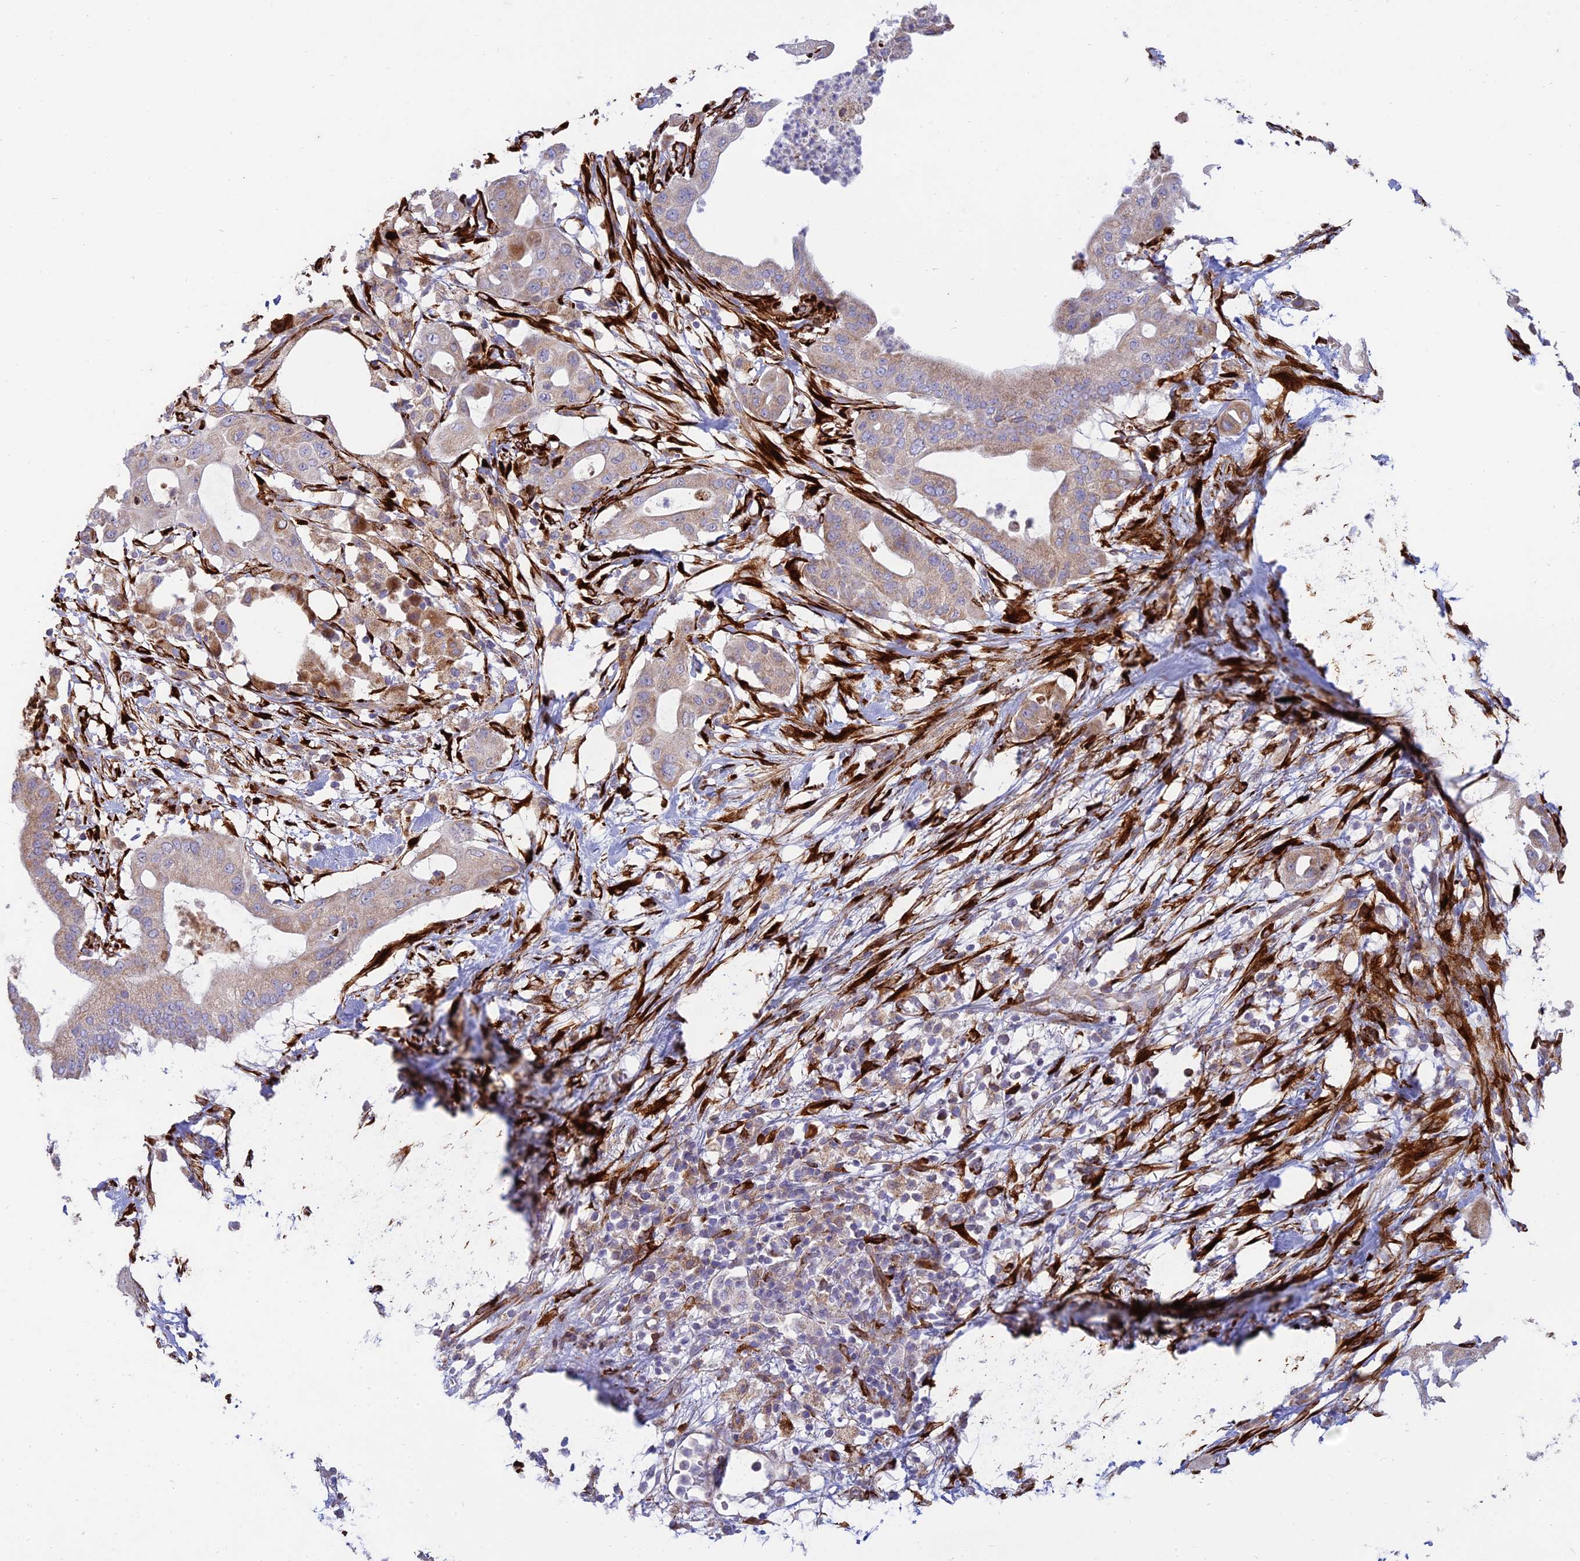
{"staining": {"intensity": "weak", "quantity": "25%-75%", "location": "cytoplasmic/membranous"}, "tissue": "pancreatic cancer", "cell_type": "Tumor cells", "image_type": "cancer", "snomed": [{"axis": "morphology", "description": "Adenocarcinoma, NOS"}, {"axis": "topography", "description": "Pancreas"}], "caption": "Pancreatic cancer (adenocarcinoma) stained with a protein marker shows weak staining in tumor cells.", "gene": "RCN3", "patient": {"sex": "male", "age": 68}}